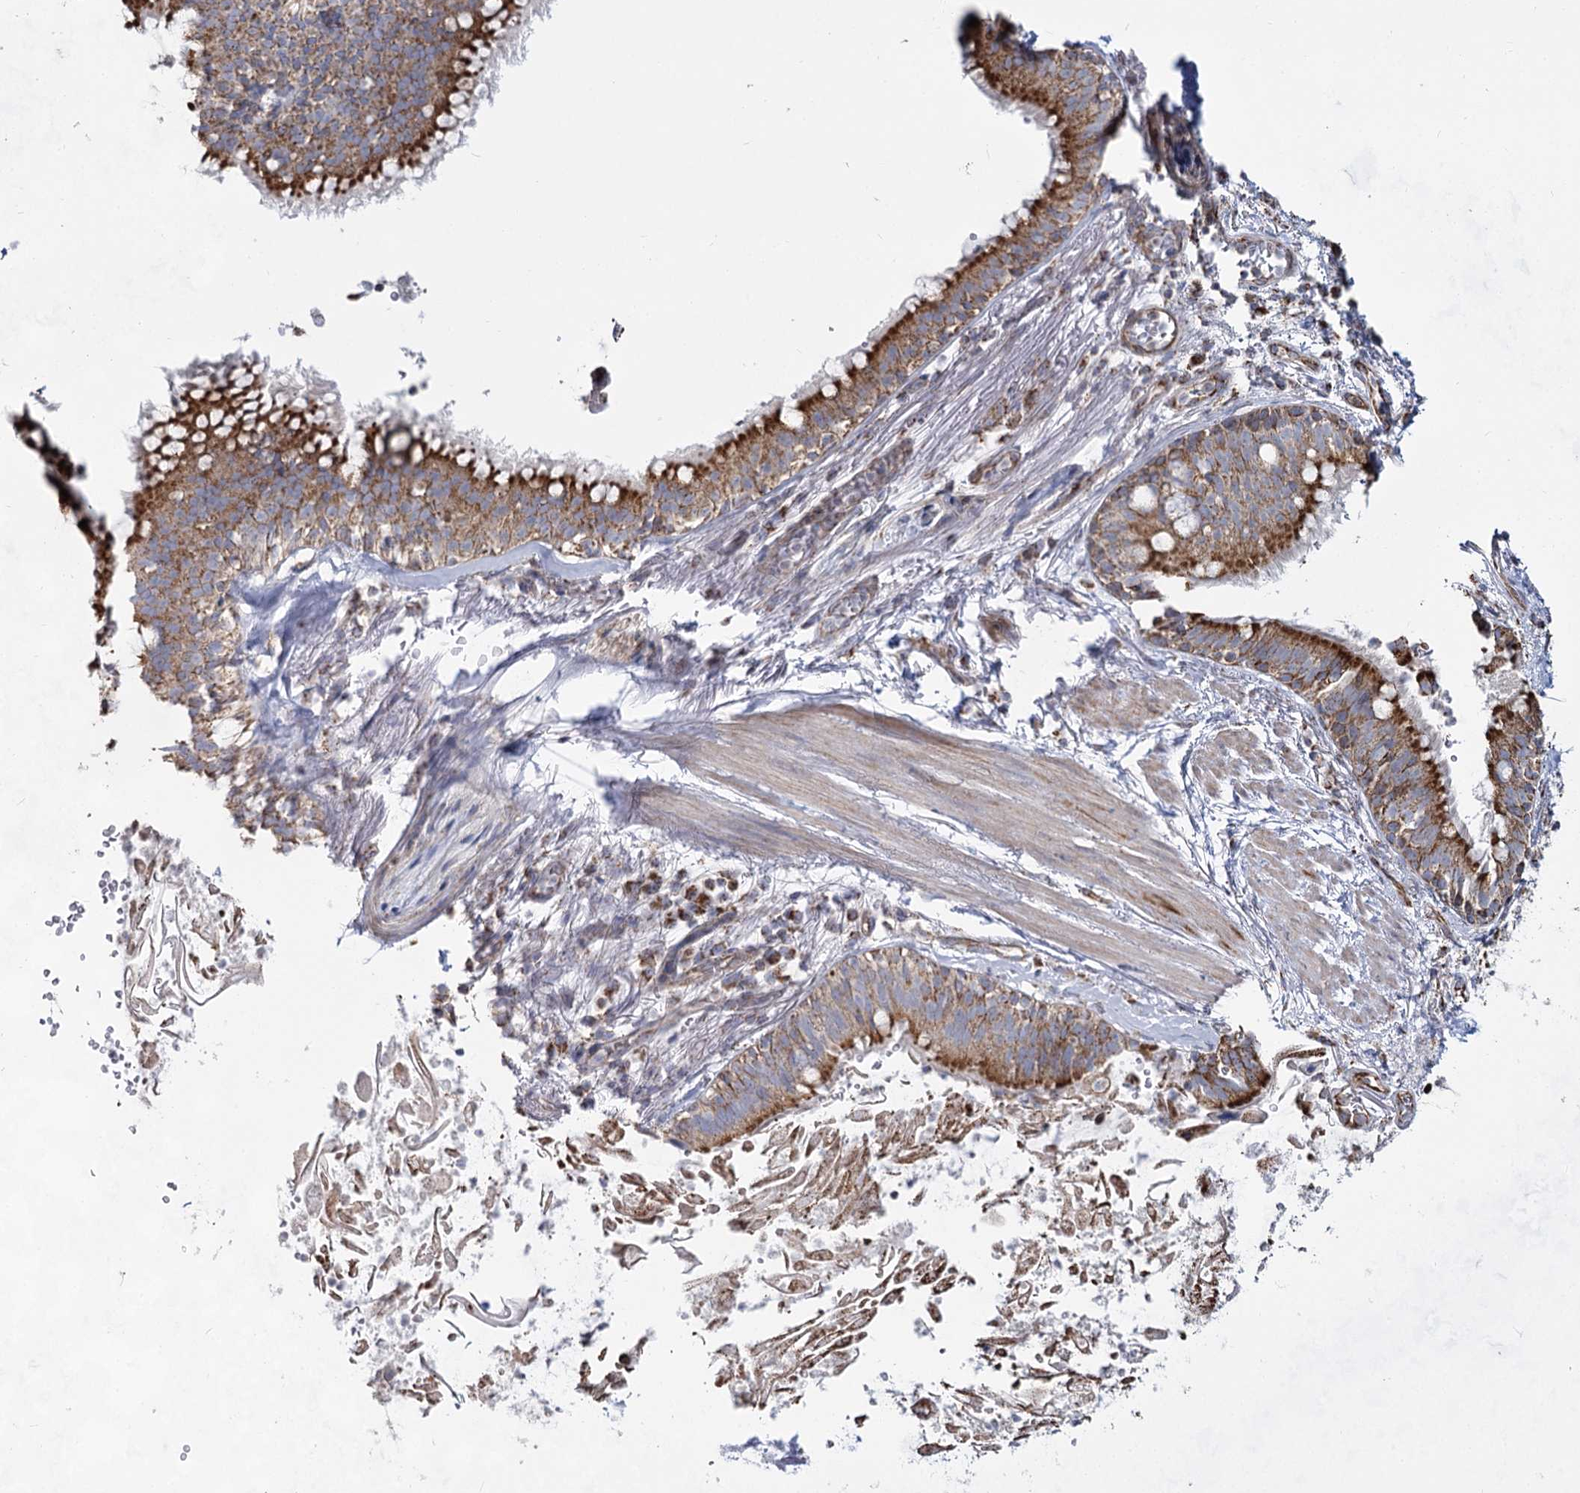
{"staining": {"intensity": "negative", "quantity": "none", "location": "none"}, "tissue": "adipose tissue", "cell_type": "Adipocytes", "image_type": "normal", "snomed": [{"axis": "morphology", "description": "Normal tissue, NOS"}, {"axis": "topography", "description": "Lymph node"}, {"axis": "topography", "description": "Cartilage tissue"}, {"axis": "topography", "description": "Bronchus"}], "caption": "Photomicrograph shows no significant protein expression in adipocytes of unremarkable adipose tissue.", "gene": "CCDC73", "patient": {"sex": "male", "age": 63}}